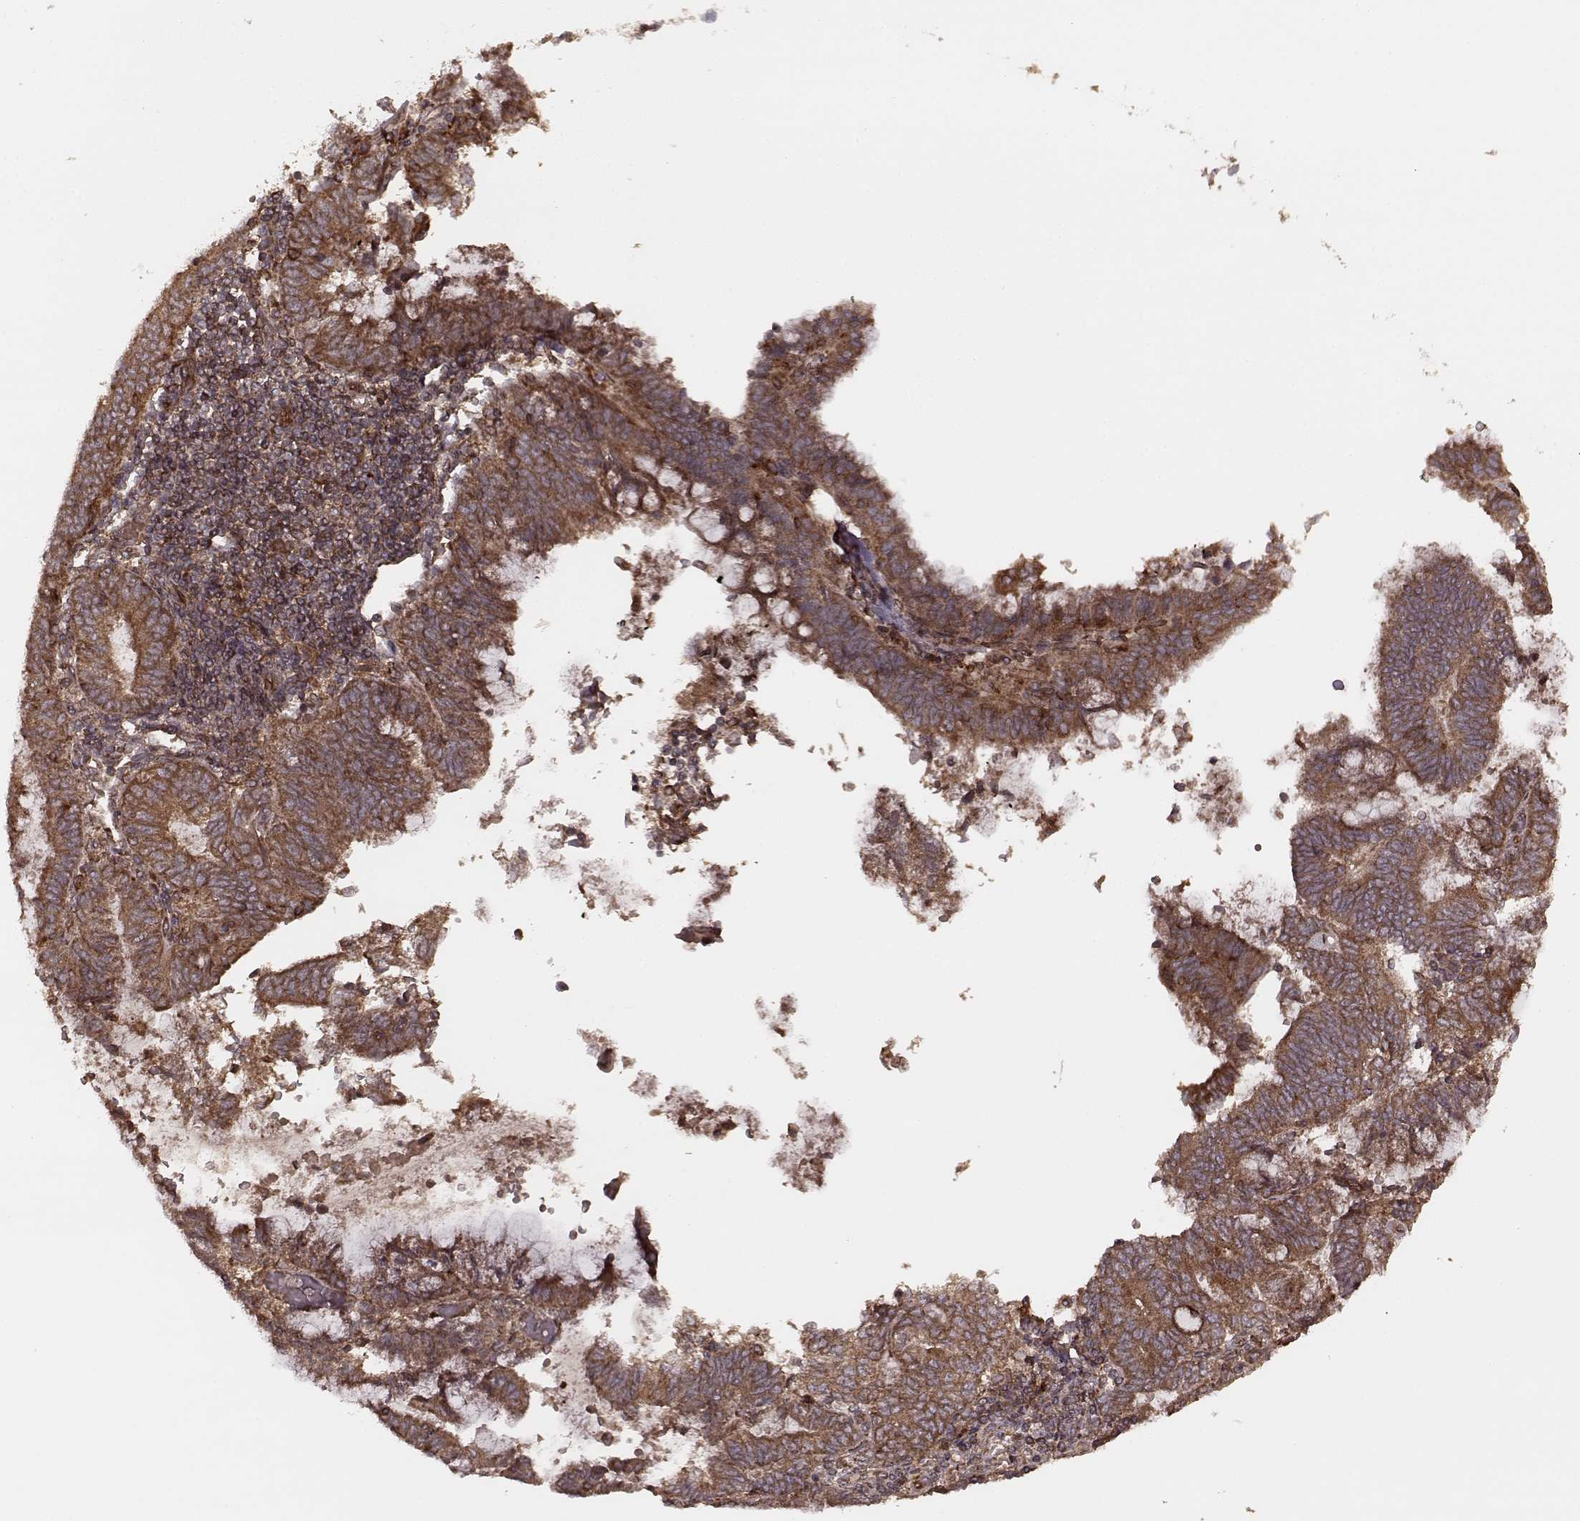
{"staining": {"intensity": "strong", "quantity": ">75%", "location": "cytoplasmic/membranous"}, "tissue": "endometrial cancer", "cell_type": "Tumor cells", "image_type": "cancer", "snomed": [{"axis": "morphology", "description": "Adenocarcinoma, NOS"}, {"axis": "topography", "description": "Endometrium"}], "caption": "Protein expression analysis of adenocarcinoma (endometrial) displays strong cytoplasmic/membranous expression in approximately >75% of tumor cells.", "gene": "AGPAT1", "patient": {"sex": "female", "age": 65}}